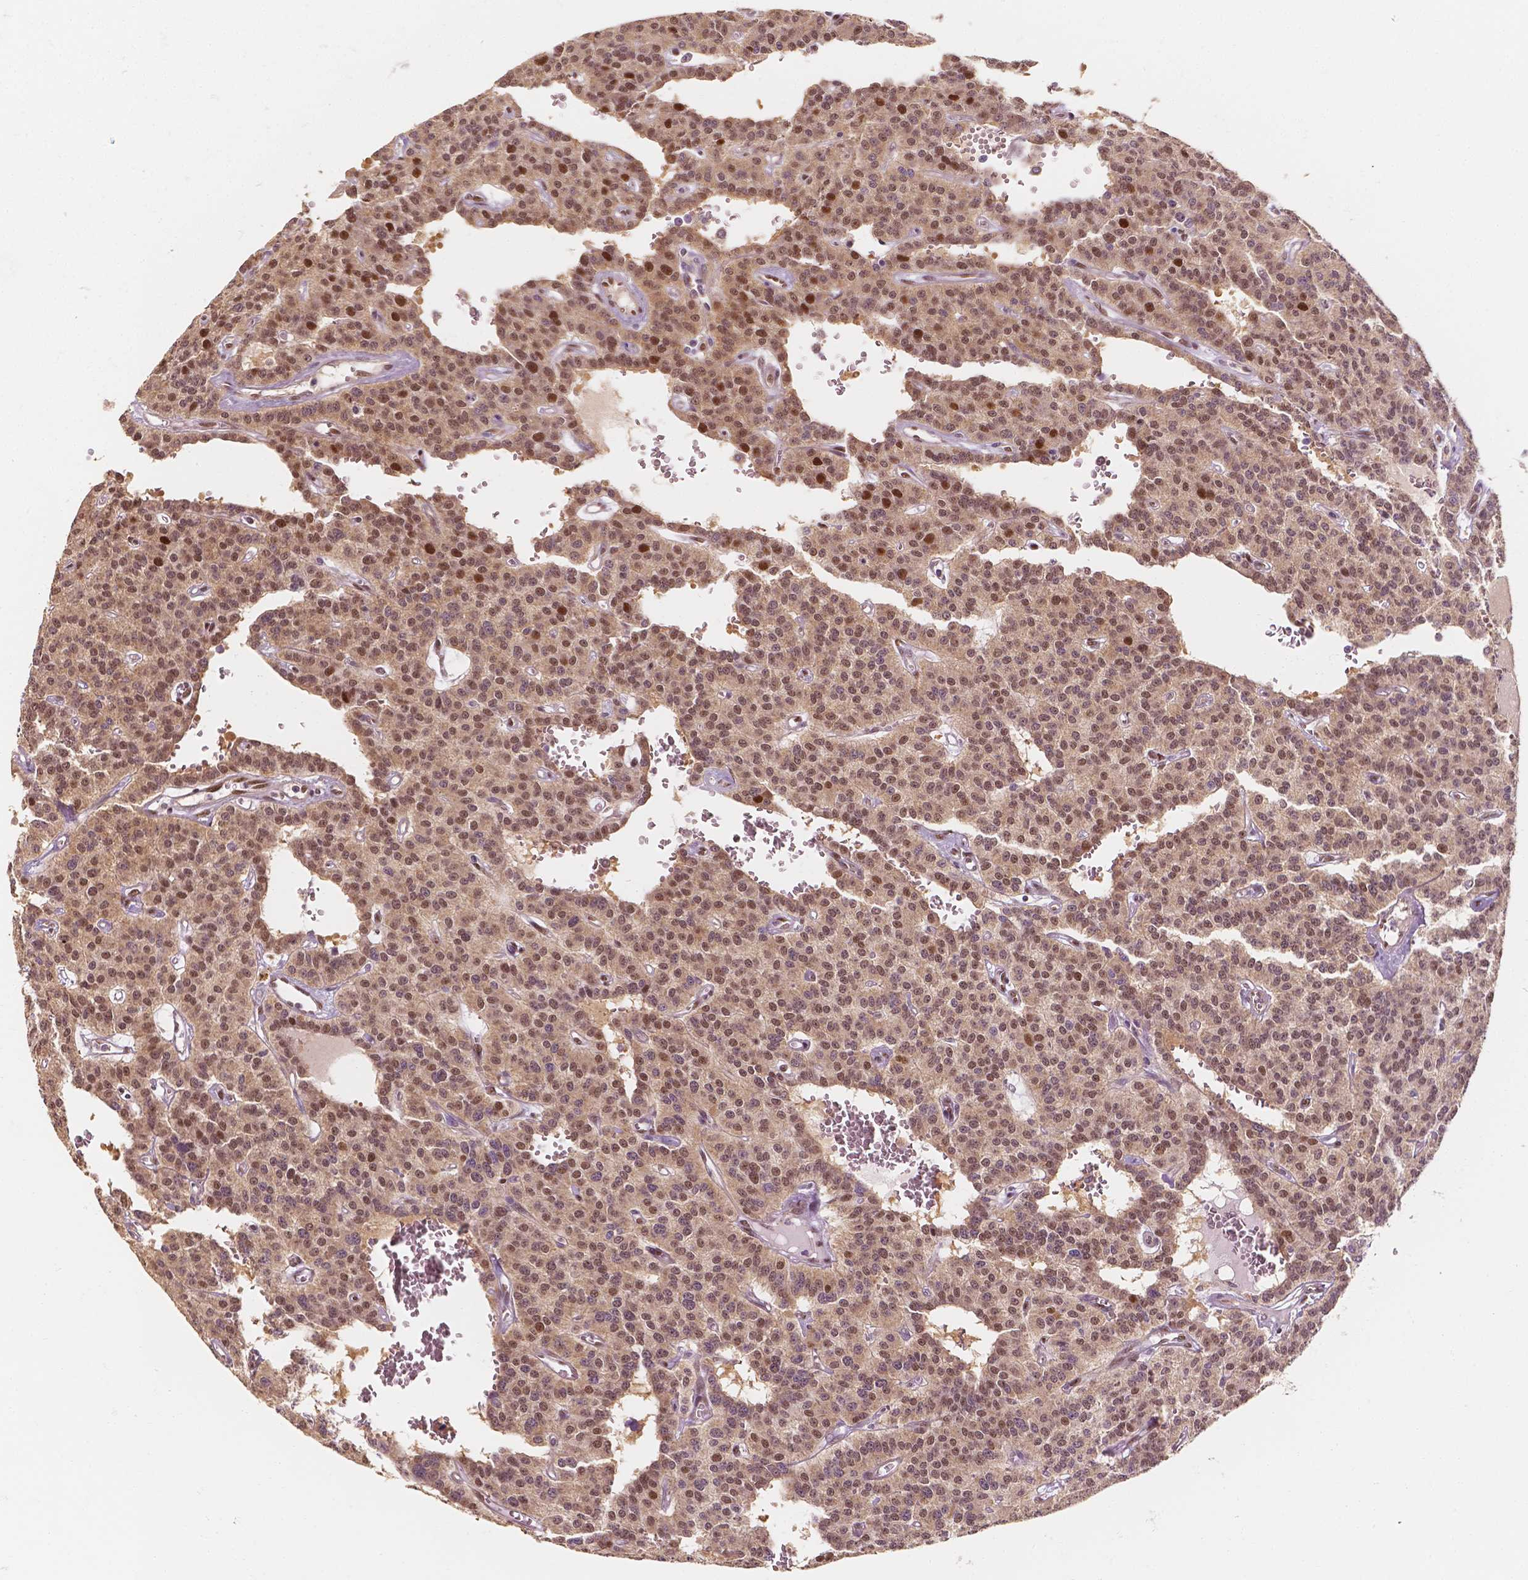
{"staining": {"intensity": "moderate", "quantity": "25%-75%", "location": "nuclear"}, "tissue": "carcinoid", "cell_type": "Tumor cells", "image_type": "cancer", "snomed": [{"axis": "morphology", "description": "Carcinoid, malignant, NOS"}, {"axis": "topography", "description": "Lung"}], "caption": "IHC photomicrograph of human carcinoid stained for a protein (brown), which shows medium levels of moderate nuclear positivity in about 25%-75% of tumor cells.", "gene": "TBC1D17", "patient": {"sex": "female", "age": 71}}